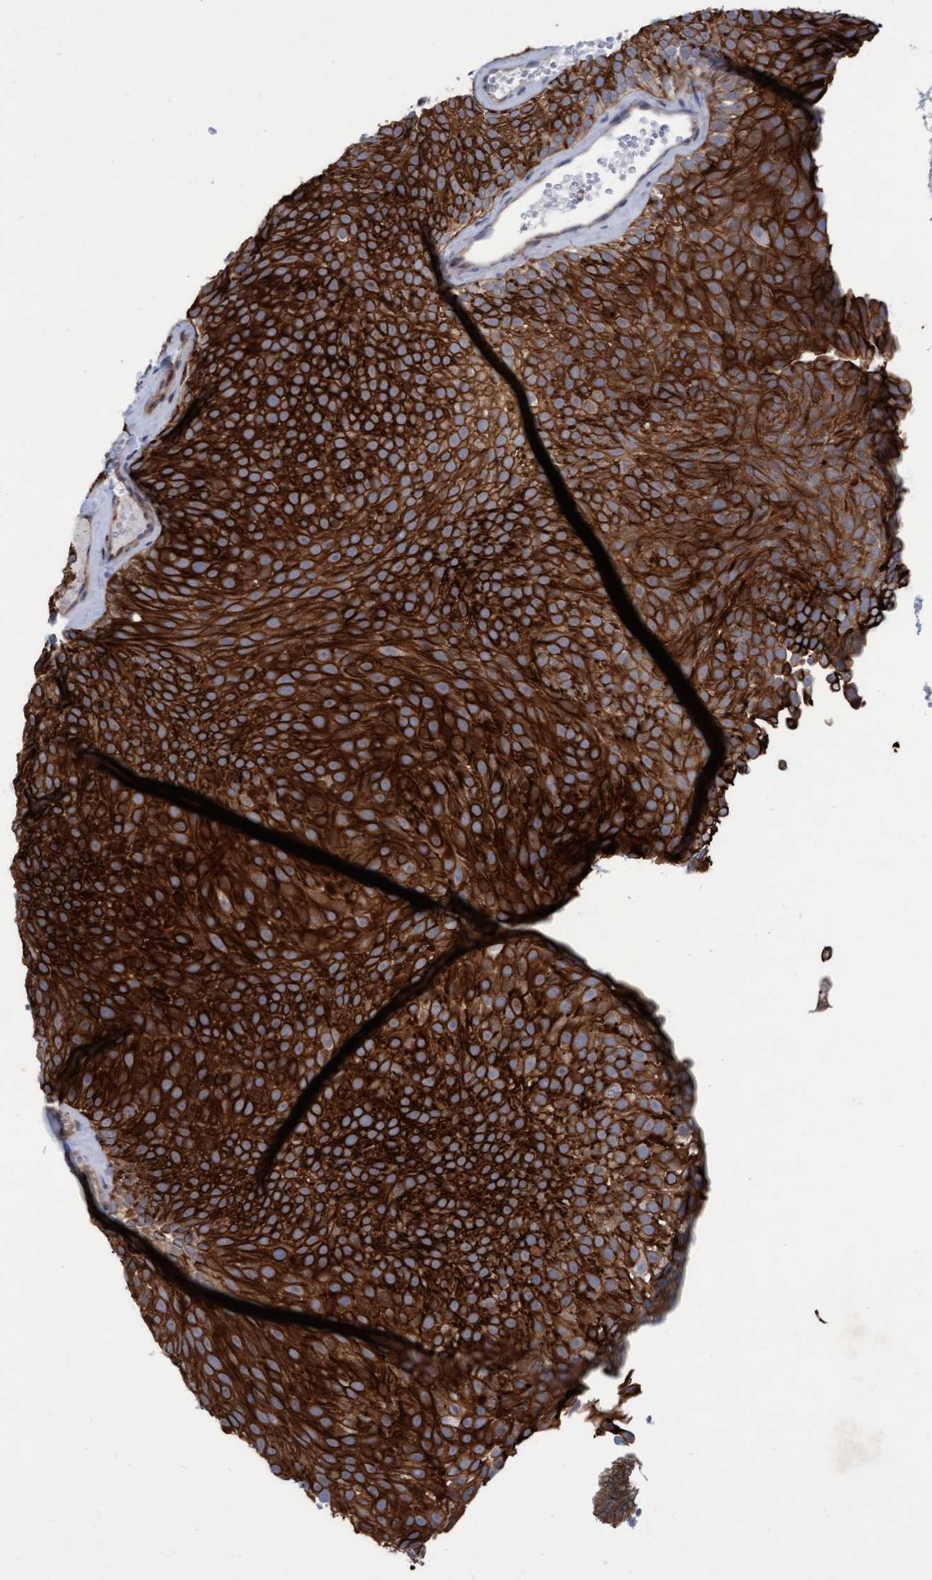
{"staining": {"intensity": "strong", "quantity": ">75%", "location": "cytoplasmic/membranous"}, "tissue": "urothelial cancer", "cell_type": "Tumor cells", "image_type": "cancer", "snomed": [{"axis": "morphology", "description": "Urothelial carcinoma, Low grade"}, {"axis": "topography", "description": "Urinary bladder"}], "caption": "The photomicrograph reveals immunohistochemical staining of low-grade urothelial carcinoma. There is strong cytoplasmic/membranous expression is present in about >75% of tumor cells.", "gene": "RAP1GAP2", "patient": {"sex": "male", "age": 78}}